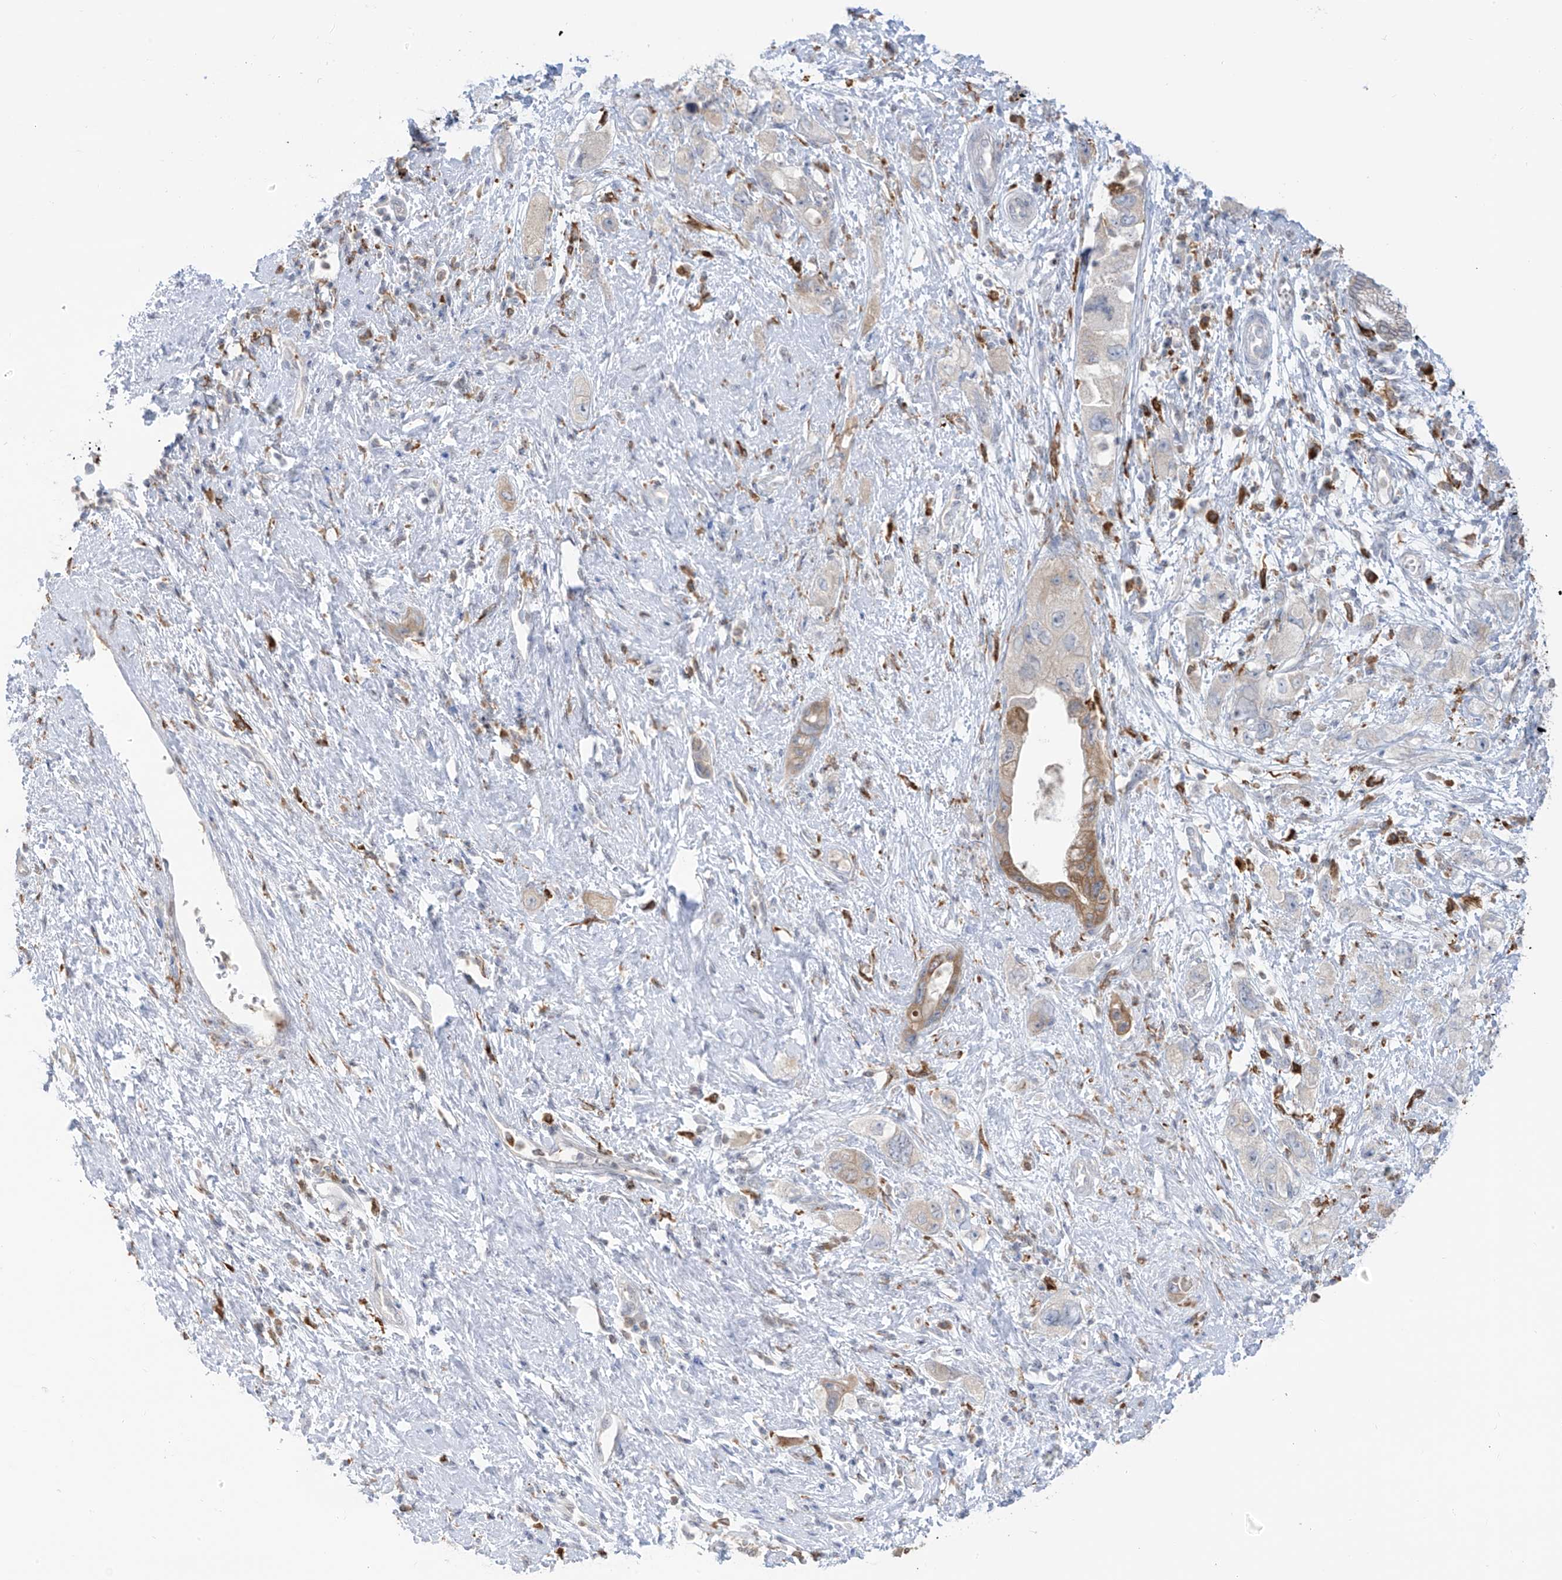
{"staining": {"intensity": "moderate", "quantity": "<25%", "location": "cytoplasmic/membranous"}, "tissue": "pancreatic cancer", "cell_type": "Tumor cells", "image_type": "cancer", "snomed": [{"axis": "morphology", "description": "Adenocarcinoma, NOS"}, {"axis": "topography", "description": "Pancreas"}], "caption": "Pancreatic cancer stained for a protein (brown) reveals moderate cytoplasmic/membranous positive positivity in approximately <25% of tumor cells.", "gene": "TBXAS1", "patient": {"sex": "female", "age": 73}}